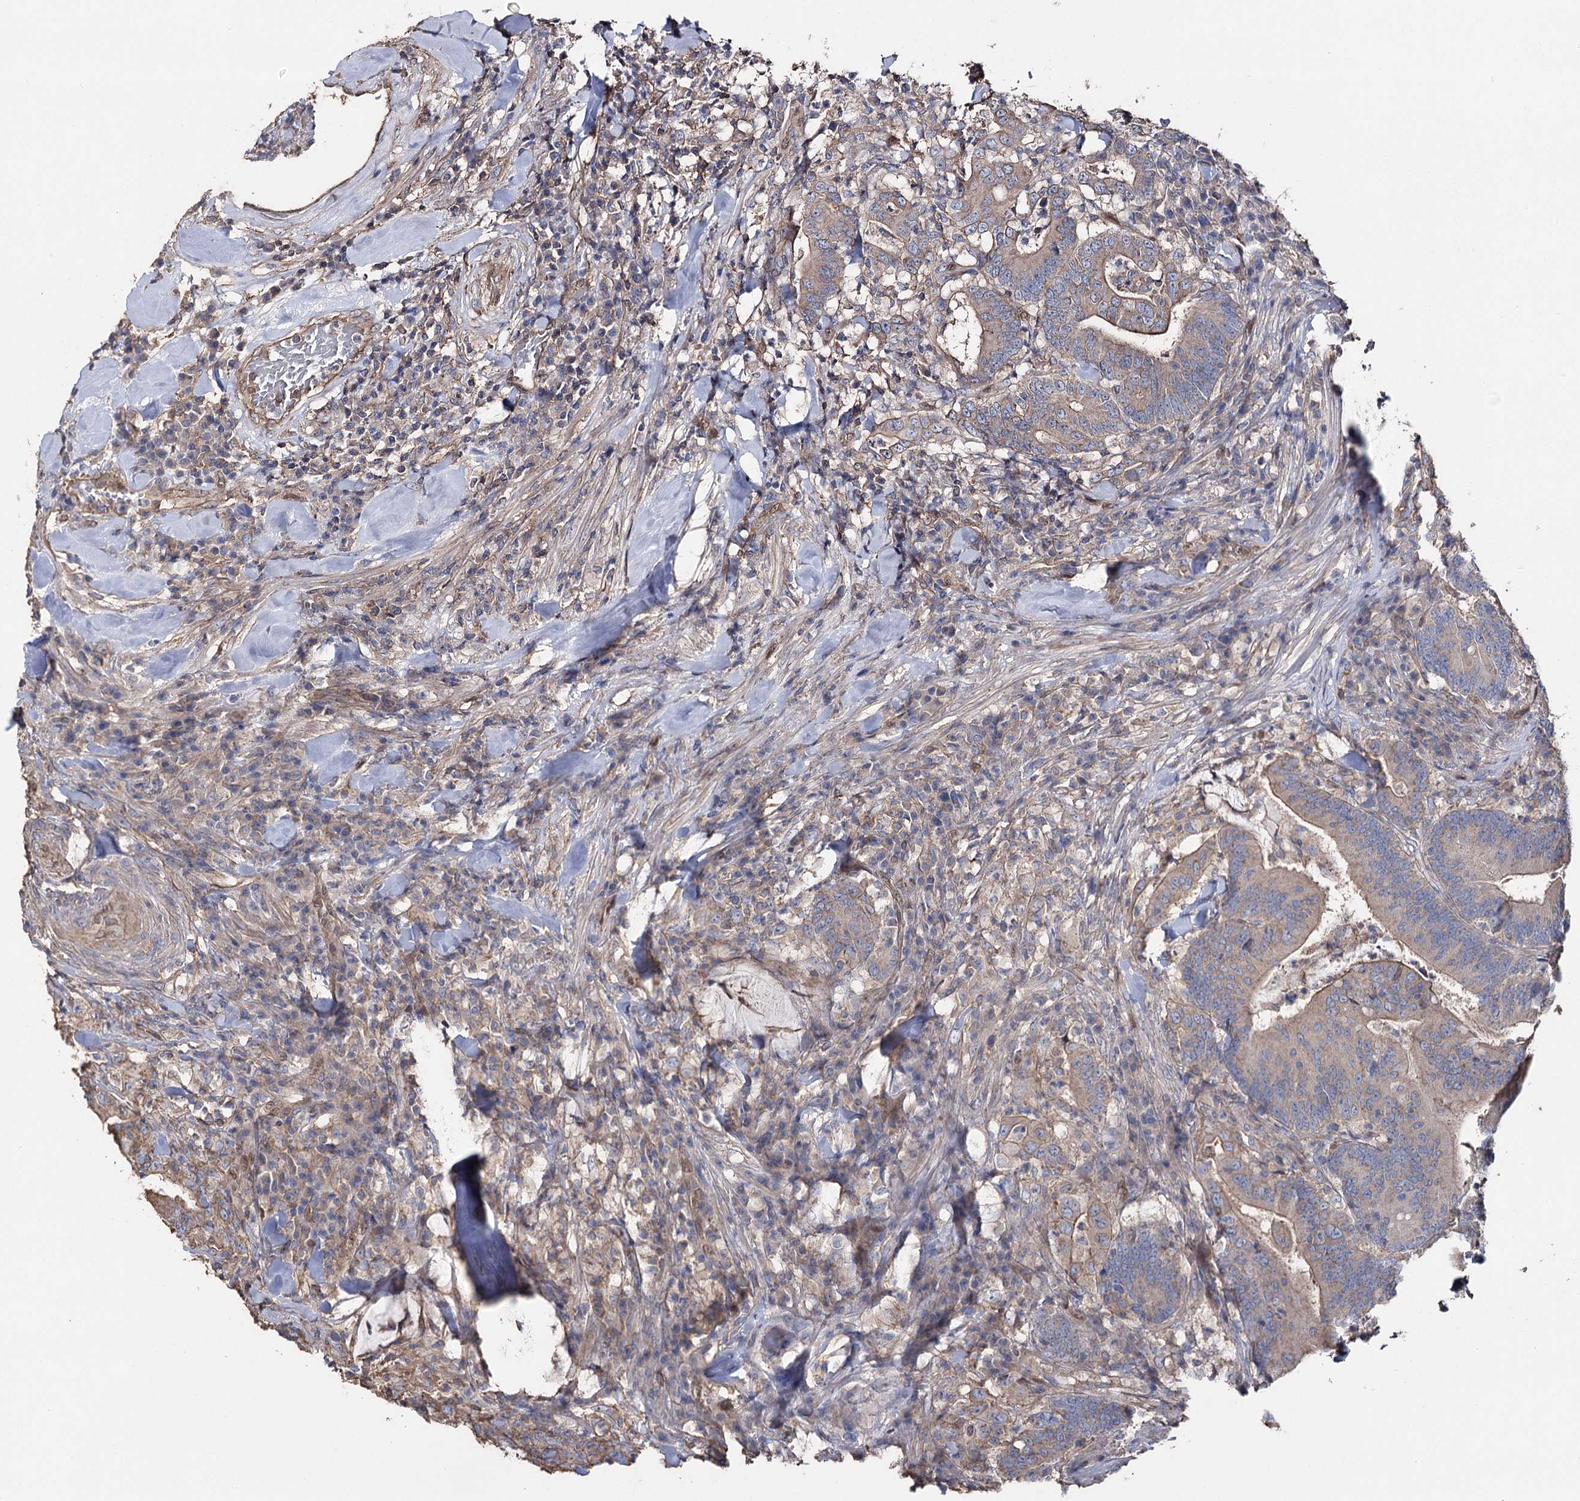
{"staining": {"intensity": "weak", "quantity": ">75%", "location": "cytoplasmic/membranous"}, "tissue": "colorectal cancer", "cell_type": "Tumor cells", "image_type": "cancer", "snomed": [{"axis": "morphology", "description": "Adenocarcinoma, NOS"}, {"axis": "topography", "description": "Colon"}], "caption": "IHC of adenocarcinoma (colorectal) demonstrates low levels of weak cytoplasmic/membranous expression in approximately >75% of tumor cells. The staining was performed using DAB, with brown indicating positive protein expression. Nuclei are stained blue with hematoxylin.", "gene": "FAM13B", "patient": {"sex": "female", "age": 66}}